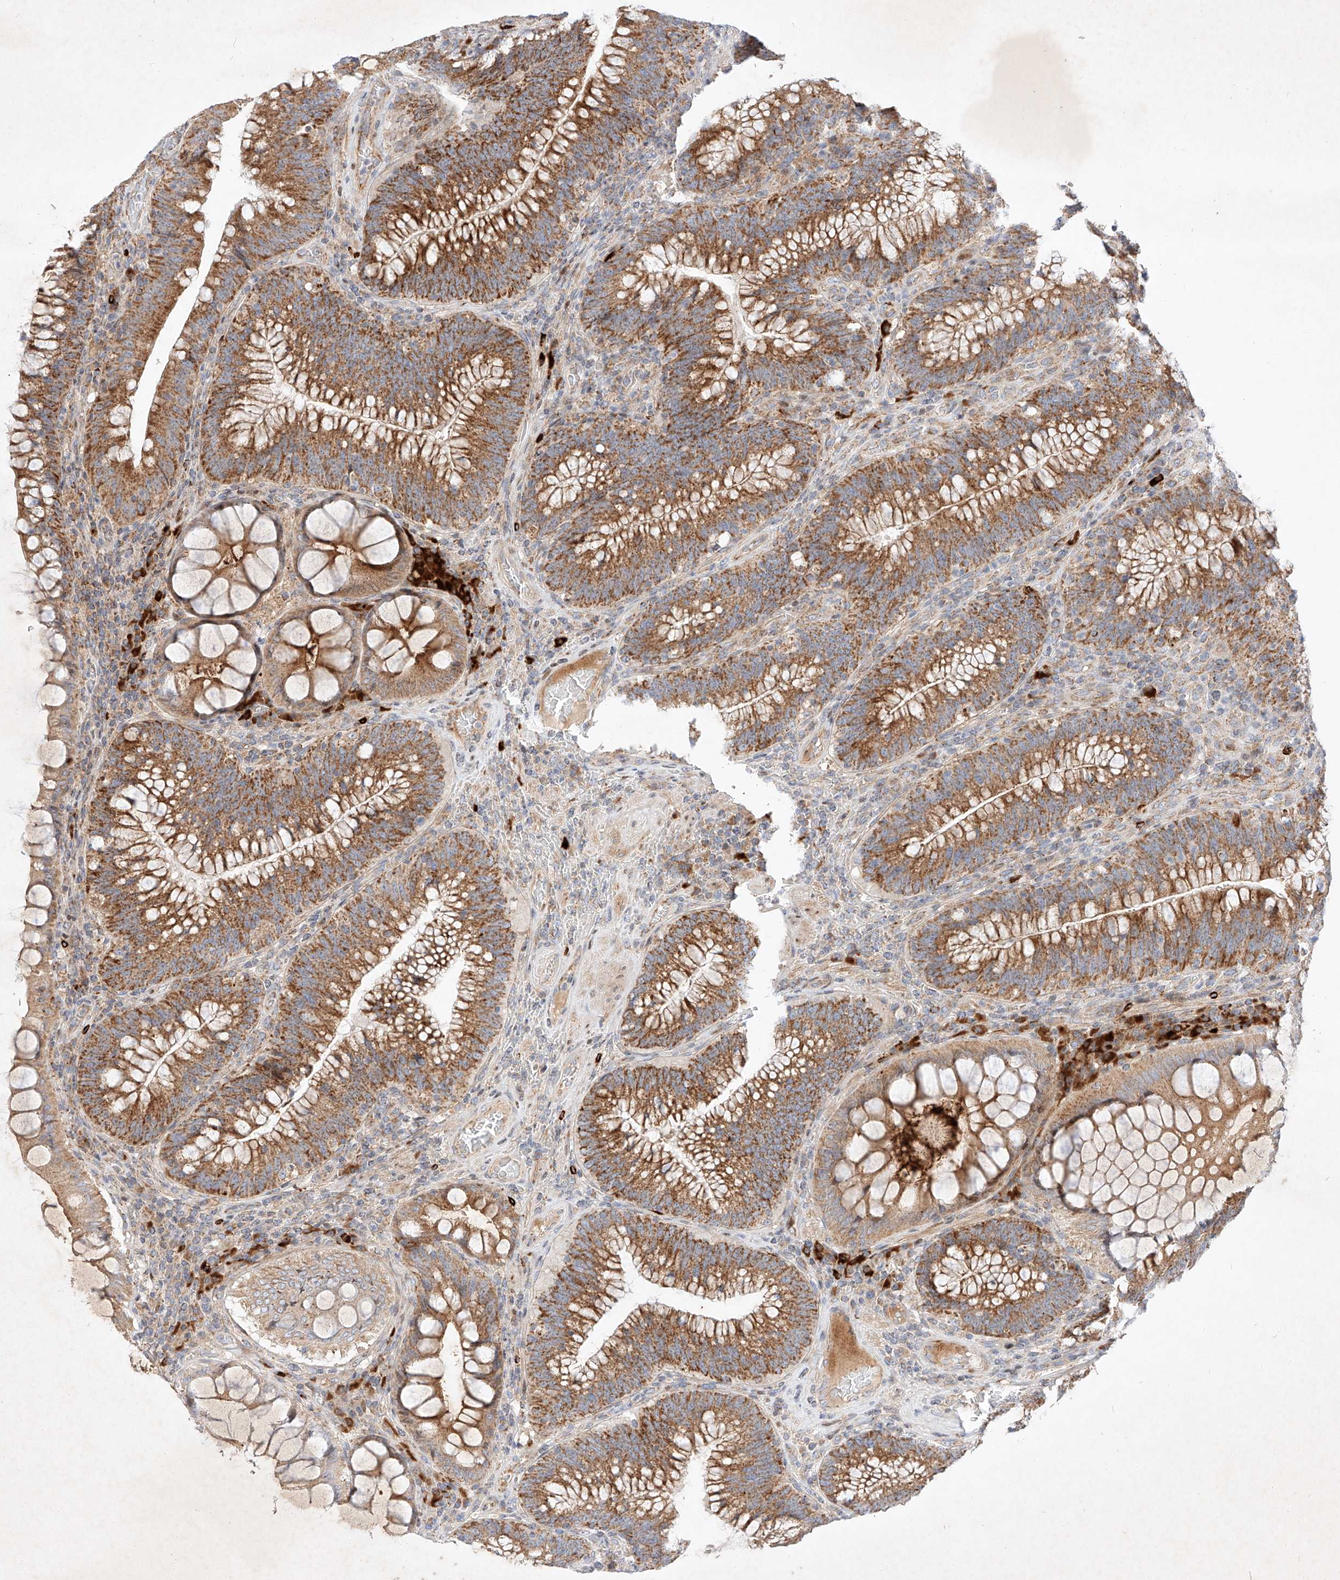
{"staining": {"intensity": "strong", "quantity": ">75%", "location": "cytoplasmic/membranous"}, "tissue": "colorectal cancer", "cell_type": "Tumor cells", "image_type": "cancer", "snomed": [{"axis": "morphology", "description": "Normal tissue, NOS"}, {"axis": "topography", "description": "Colon"}], "caption": "DAB (3,3'-diaminobenzidine) immunohistochemical staining of colorectal cancer shows strong cytoplasmic/membranous protein staining in approximately >75% of tumor cells.", "gene": "OSGEPL1", "patient": {"sex": "female", "age": 82}}